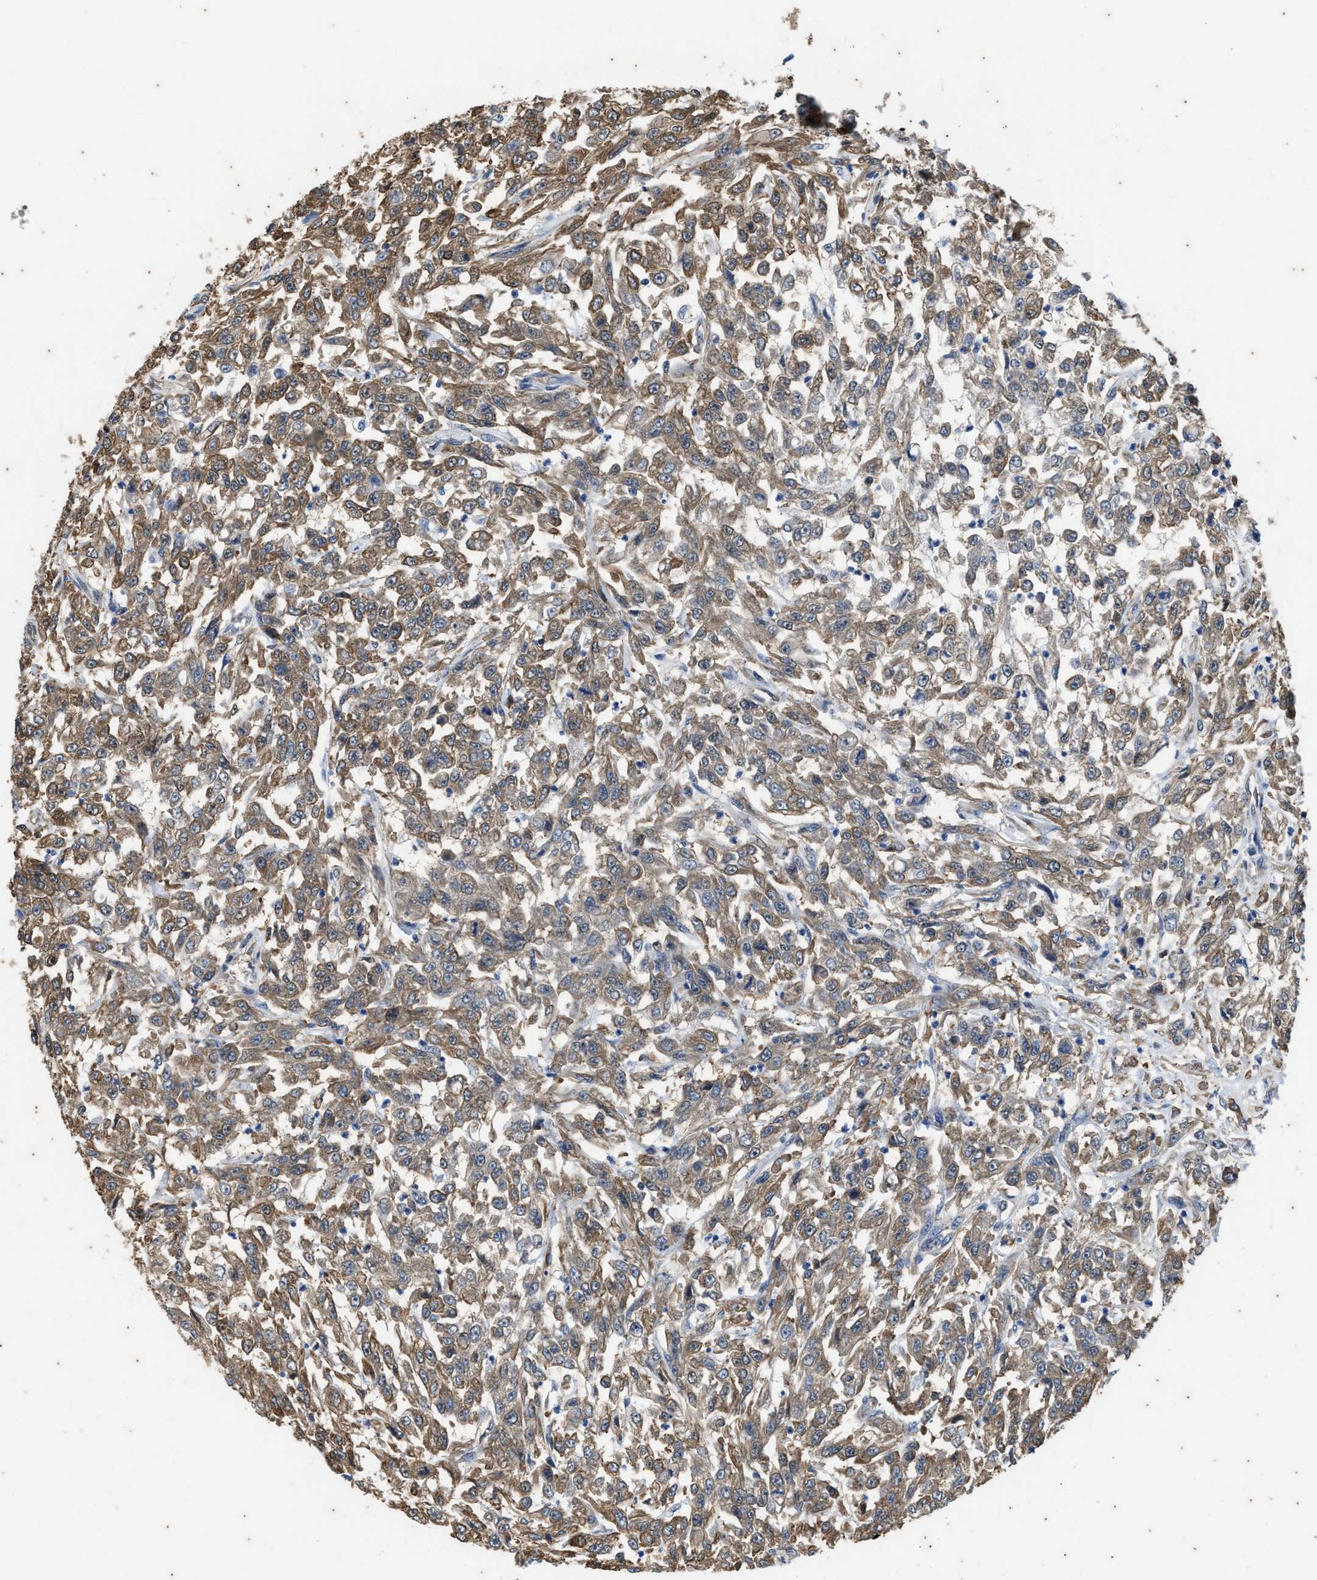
{"staining": {"intensity": "moderate", "quantity": ">75%", "location": "cytoplasmic/membranous"}, "tissue": "urothelial cancer", "cell_type": "Tumor cells", "image_type": "cancer", "snomed": [{"axis": "morphology", "description": "Urothelial carcinoma, High grade"}, {"axis": "topography", "description": "Urinary bladder"}], "caption": "High-magnification brightfield microscopy of urothelial carcinoma (high-grade) stained with DAB (brown) and counterstained with hematoxylin (blue). tumor cells exhibit moderate cytoplasmic/membranous expression is identified in about>75% of cells. The protein is shown in brown color, while the nuclei are stained blue.", "gene": "COX19", "patient": {"sex": "male", "age": 46}}